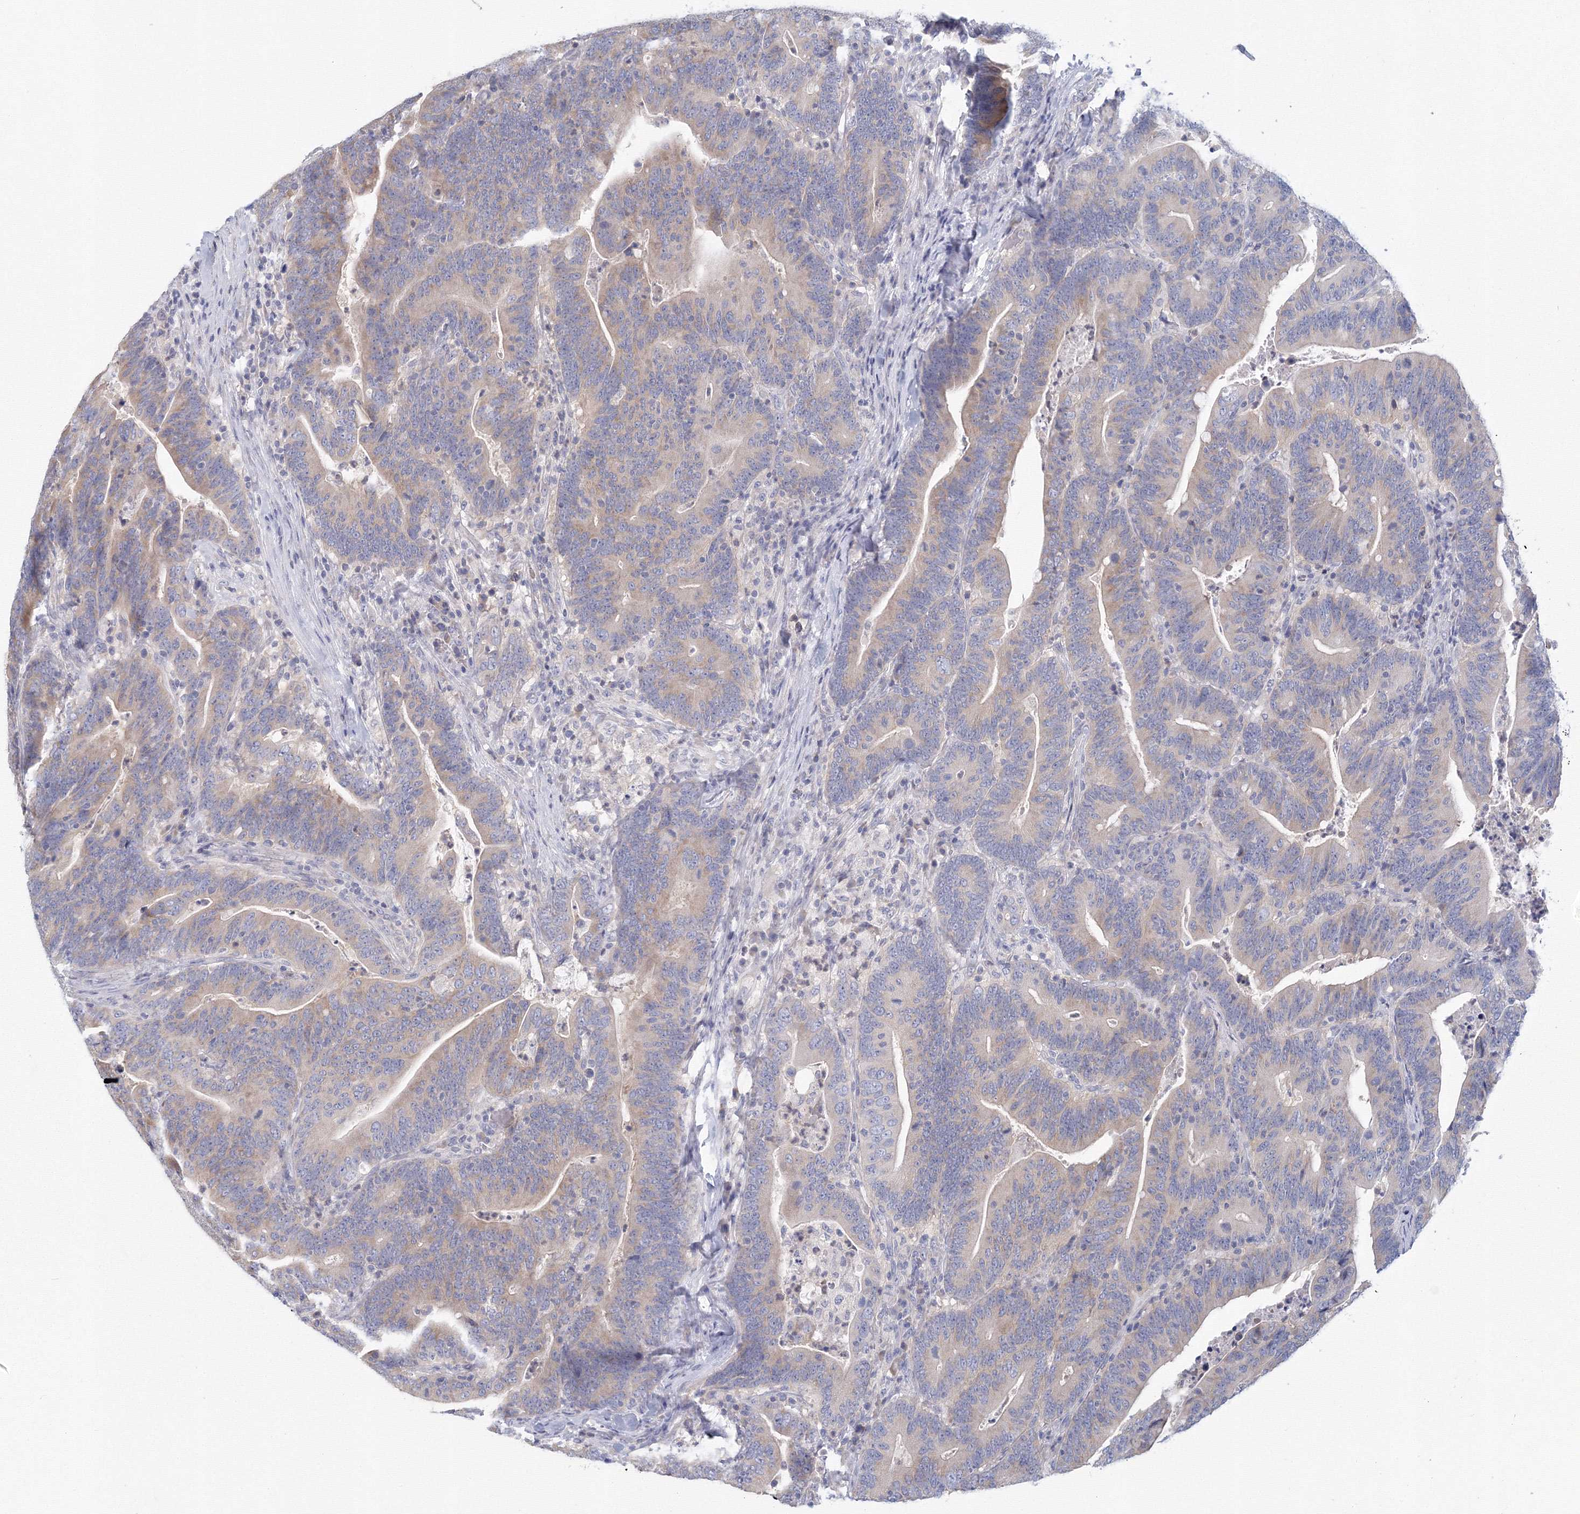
{"staining": {"intensity": "weak", "quantity": "<25%", "location": "cytoplasmic/membranous"}, "tissue": "colorectal cancer", "cell_type": "Tumor cells", "image_type": "cancer", "snomed": [{"axis": "morphology", "description": "Adenocarcinoma, NOS"}, {"axis": "topography", "description": "Colon"}], "caption": "Tumor cells are negative for protein expression in human adenocarcinoma (colorectal).", "gene": "TACC2", "patient": {"sex": "female", "age": 67}}